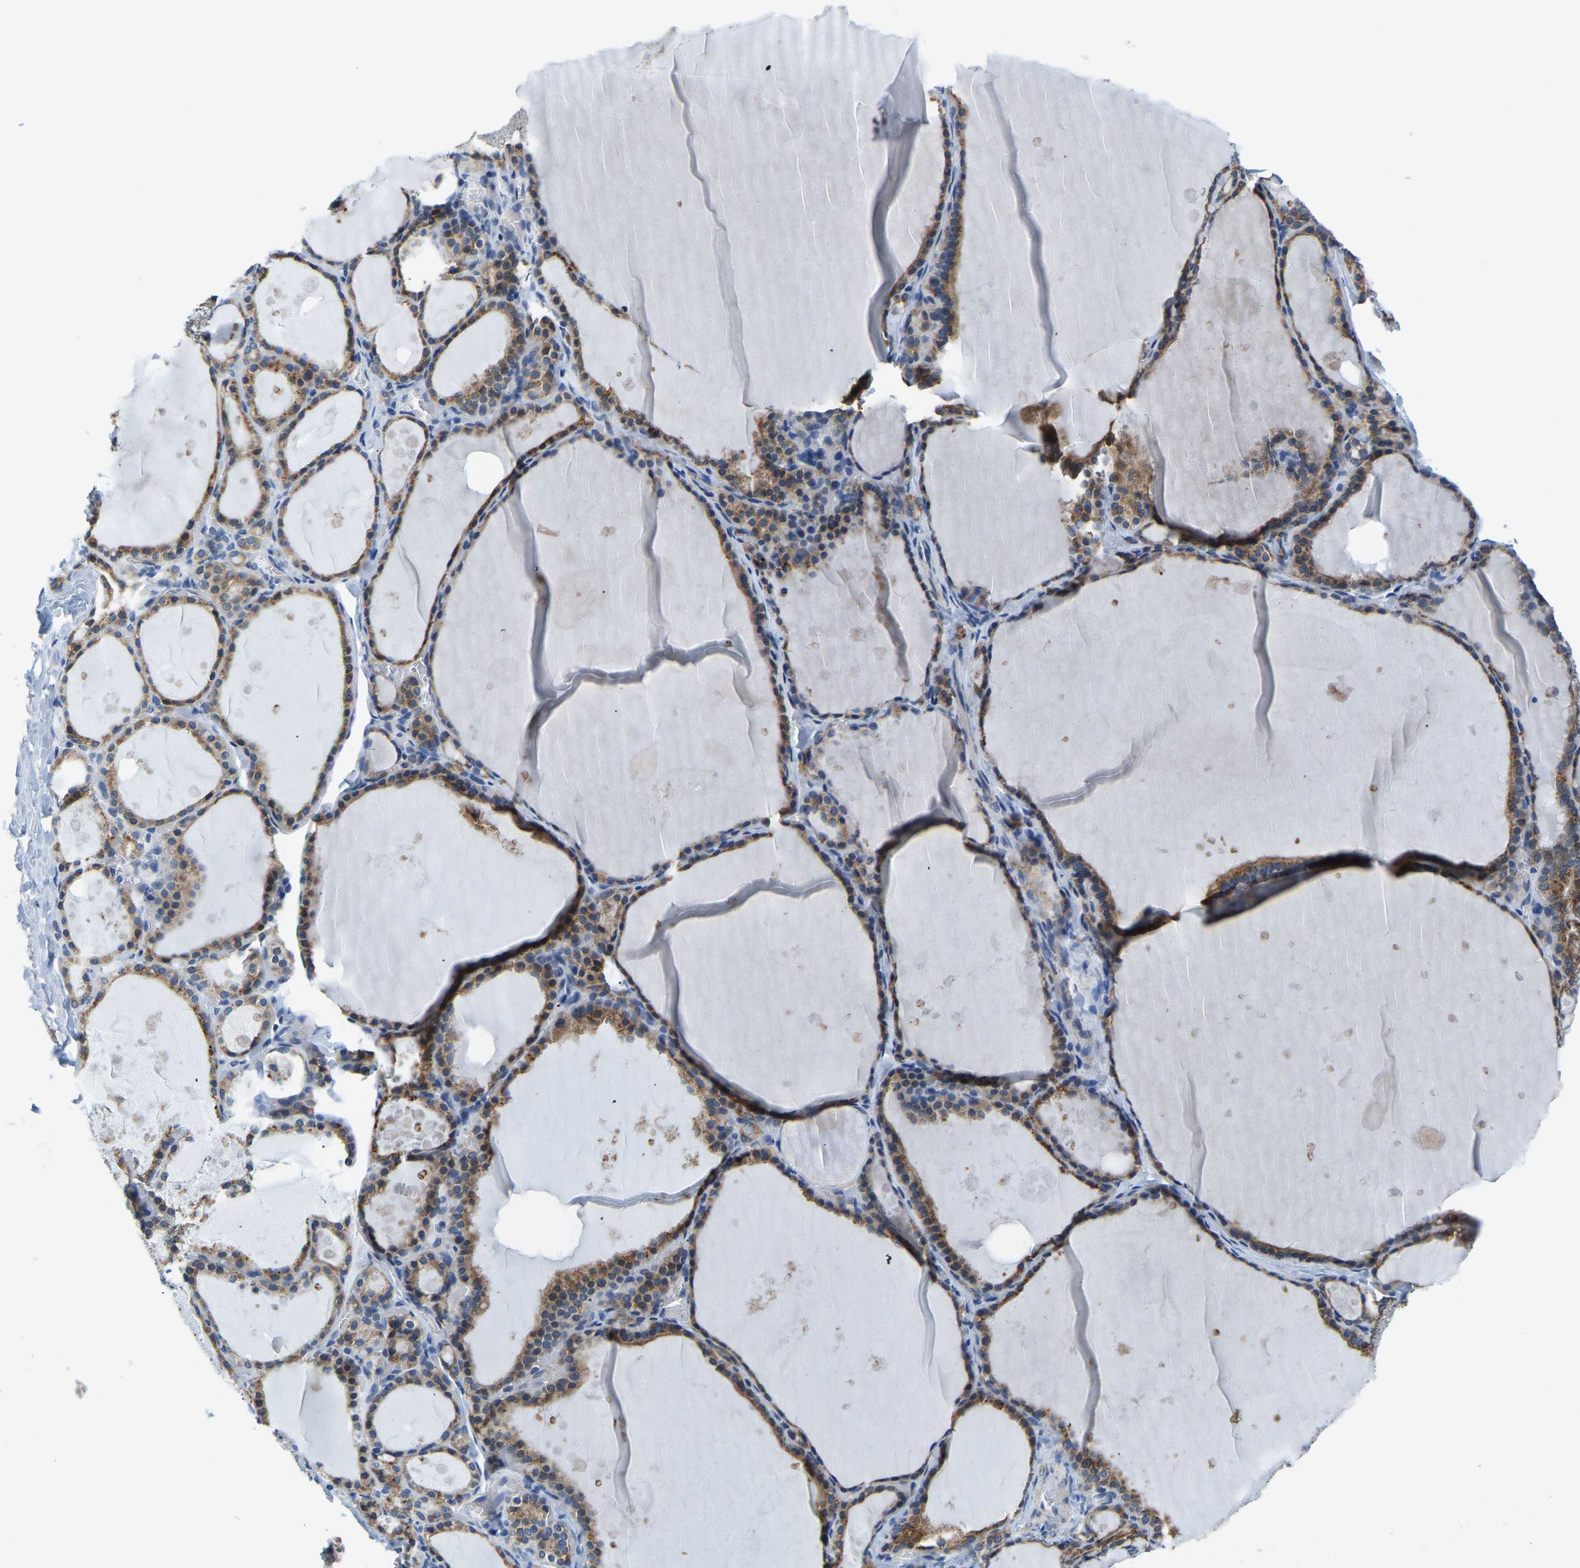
{"staining": {"intensity": "moderate", "quantity": ">75%", "location": "cytoplasmic/membranous"}, "tissue": "thyroid gland", "cell_type": "Glandular cells", "image_type": "normal", "snomed": [{"axis": "morphology", "description": "Normal tissue, NOS"}, {"axis": "topography", "description": "Thyroid gland"}], "caption": "The histopathology image demonstrates immunohistochemical staining of normal thyroid gland. There is moderate cytoplasmic/membranous positivity is present in about >75% of glandular cells.", "gene": "LIAS", "patient": {"sex": "male", "age": 56}}